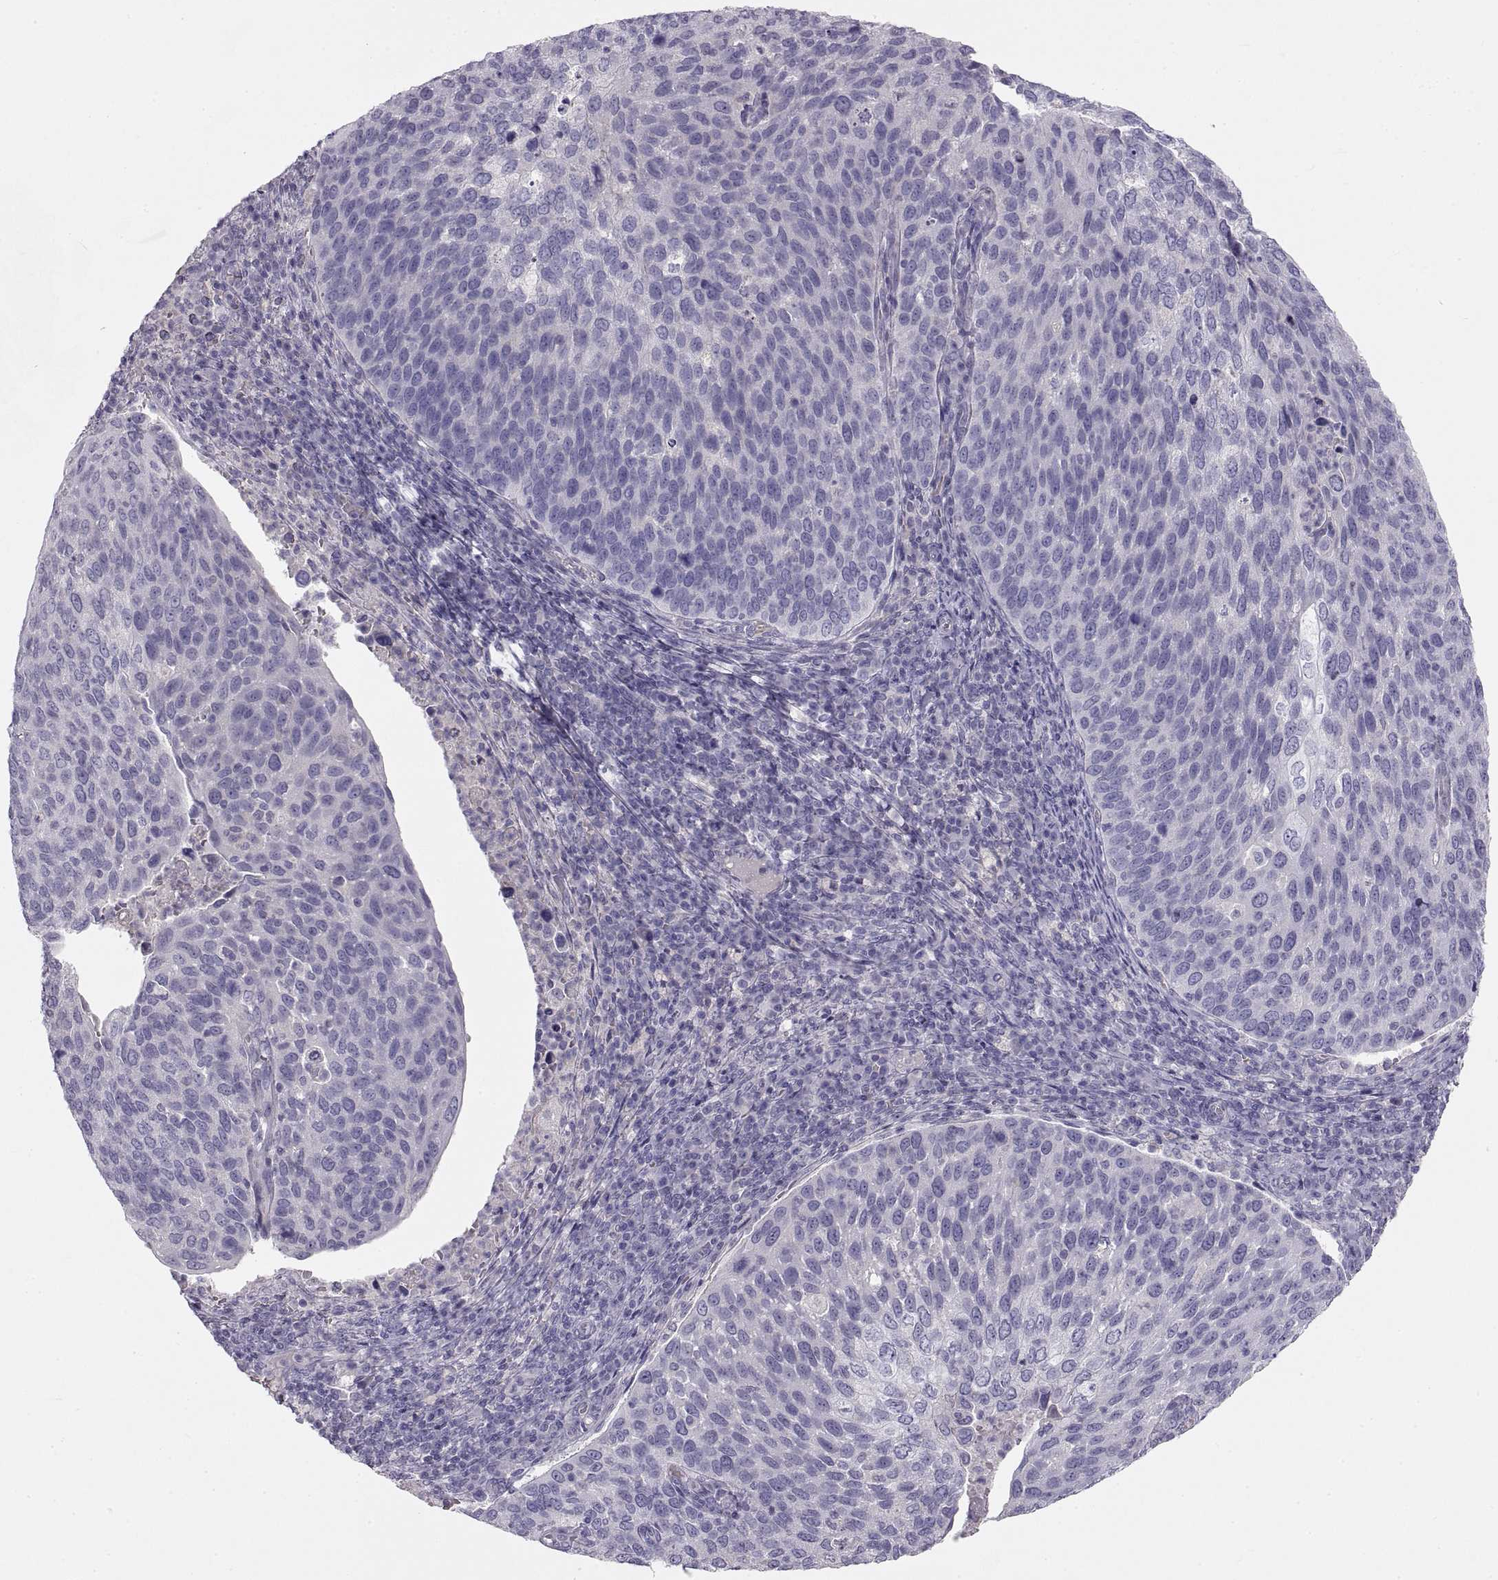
{"staining": {"intensity": "negative", "quantity": "none", "location": "none"}, "tissue": "cervical cancer", "cell_type": "Tumor cells", "image_type": "cancer", "snomed": [{"axis": "morphology", "description": "Squamous cell carcinoma, NOS"}, {"axis": "topography", "description": "Cervix"}], "caption": "High magnification brightfield microscopy of cervical cancer (squamous cell carcinoma) stained with DAB (brown) and counterstained with hematoxylin (blue): tumor cells show no significant expression. (DAB (3,3'-diaminobenzidine) immunohistochemistry (IHC) with hematoxylin counter stain).", "gene": "CRYBB3", "patient": {"sex": "female", "age": 54}}